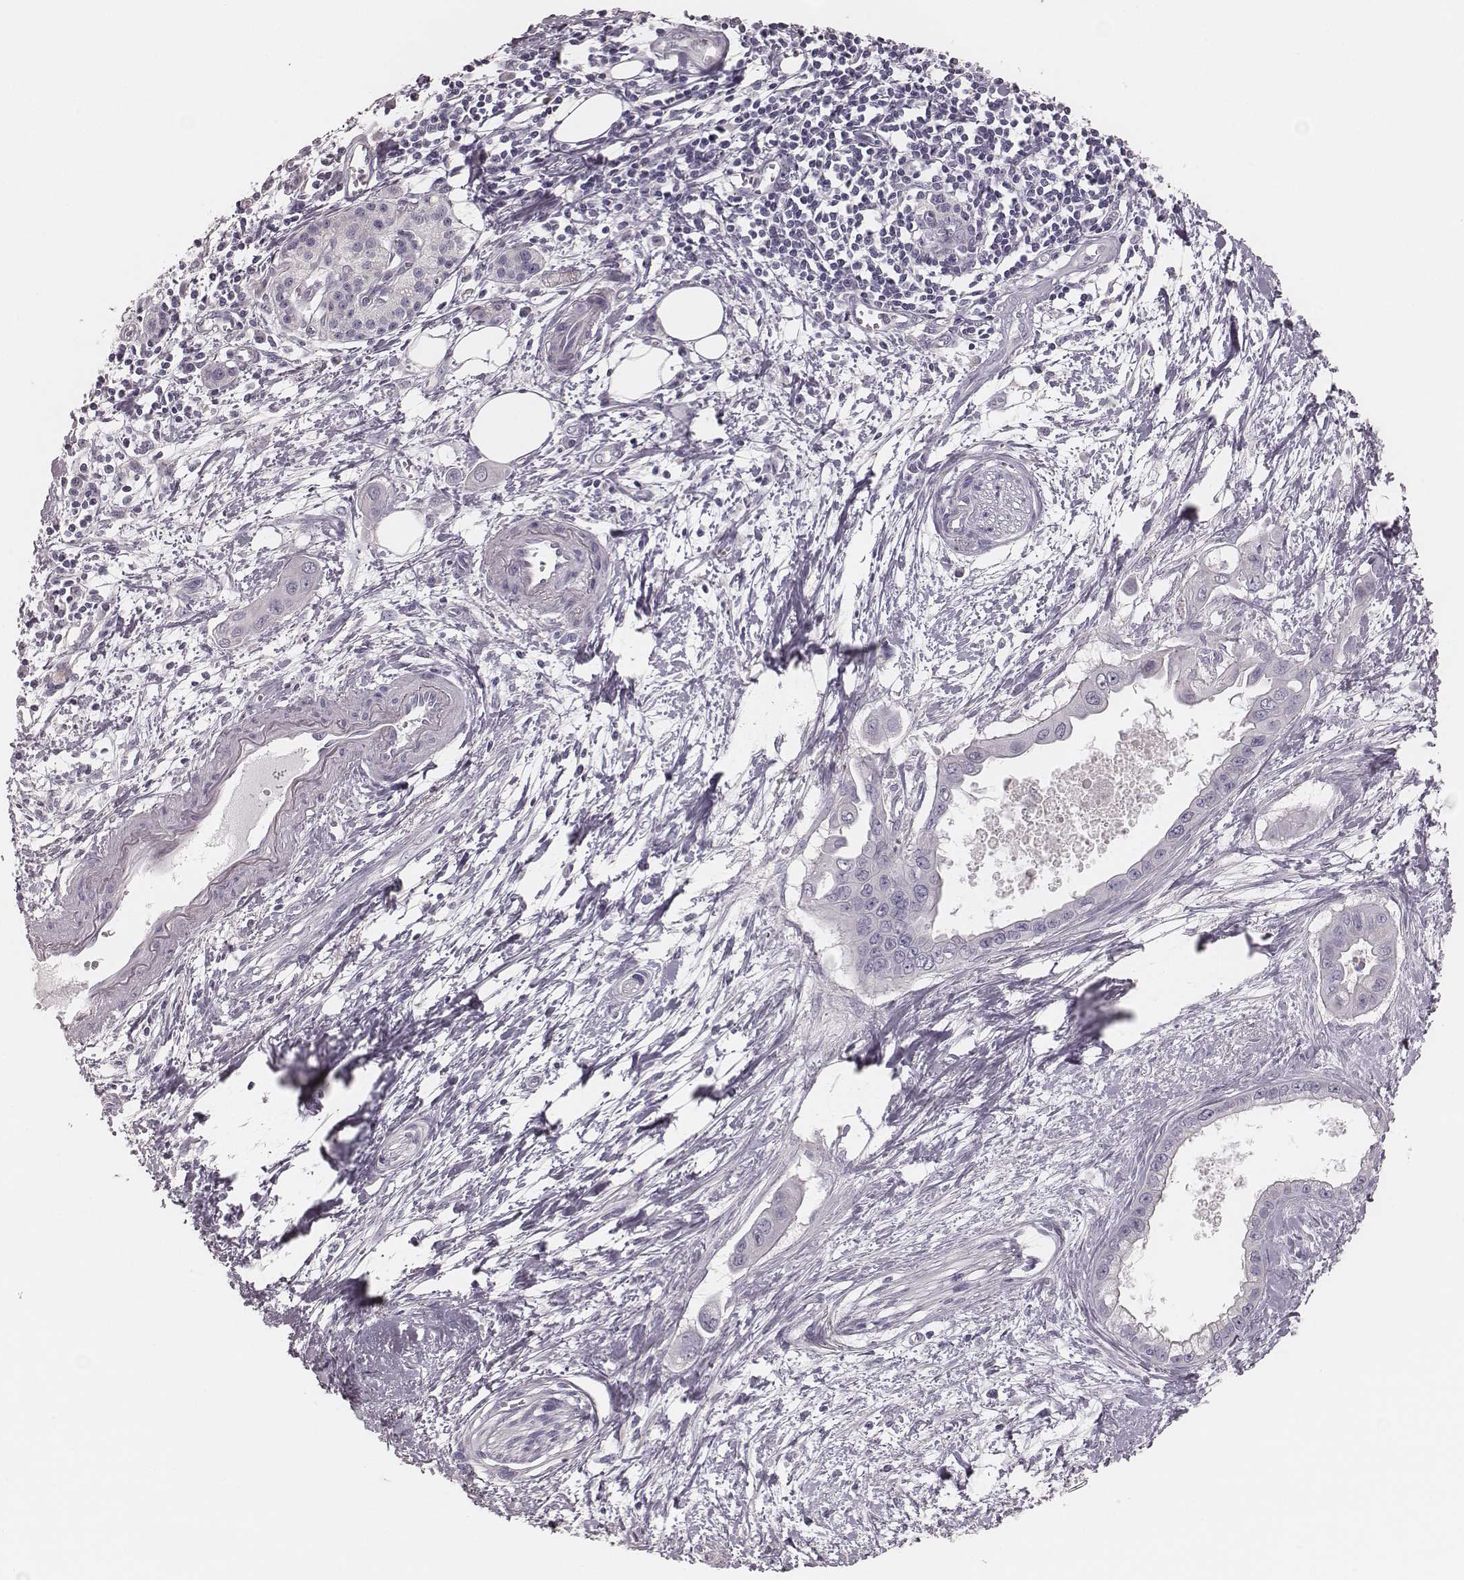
{"staining": {"intensity": "negative", "quantity": "none", "location": "none"}, "tissue": "pancreatic cancer", "cell_type": "Tumor cells", "image_type": "cancer", "snomed": [{"axis": "morphology", "description": "Adenocarcinoma, NOS"}, {"axis": "topography", "description": "Pancreas"}], "caption": "There is no significant staining in tumor cells of pancreatic cancer (adenocarcinoma).", "gene": "ZP4", "patient": {"sex": "male", "age": 60}}